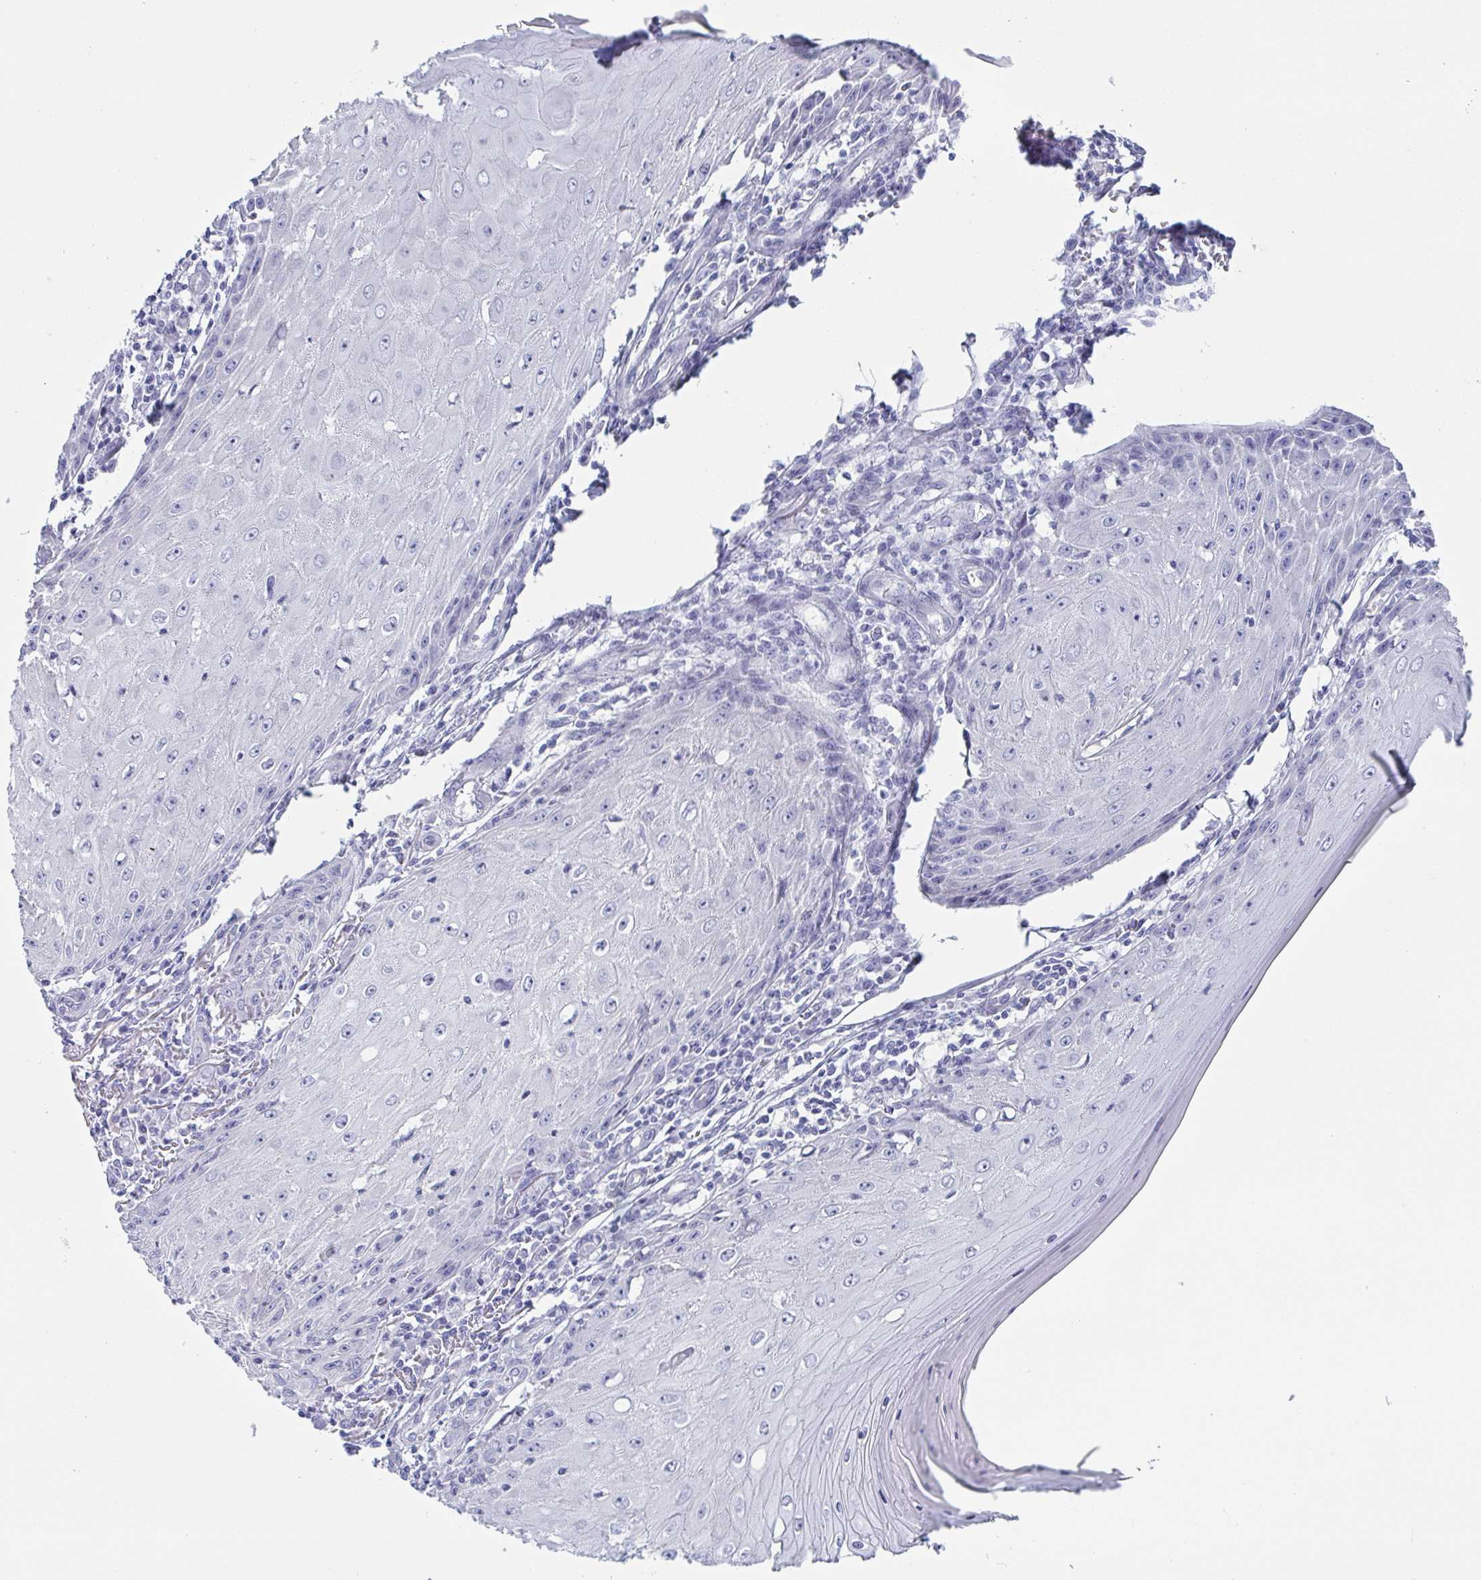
{"staining": {"intensity": "negative", "quantity": "none", "location": "none"}, "tissue": "skin cancer", "cell_type": "Tumor cells", "image_type": "cancer", "snomed": [{"axis": "morphology", "description": "Squamous cell carcinoma, NOS"}, {"axis": "topography", "description": "Skin"}], "caption": "Skin cancer stained for a protein using IHC reveals no expression tumor cells.", "gene": "DYNC1I1", "patient": {"sex": "female", "age": 73}}